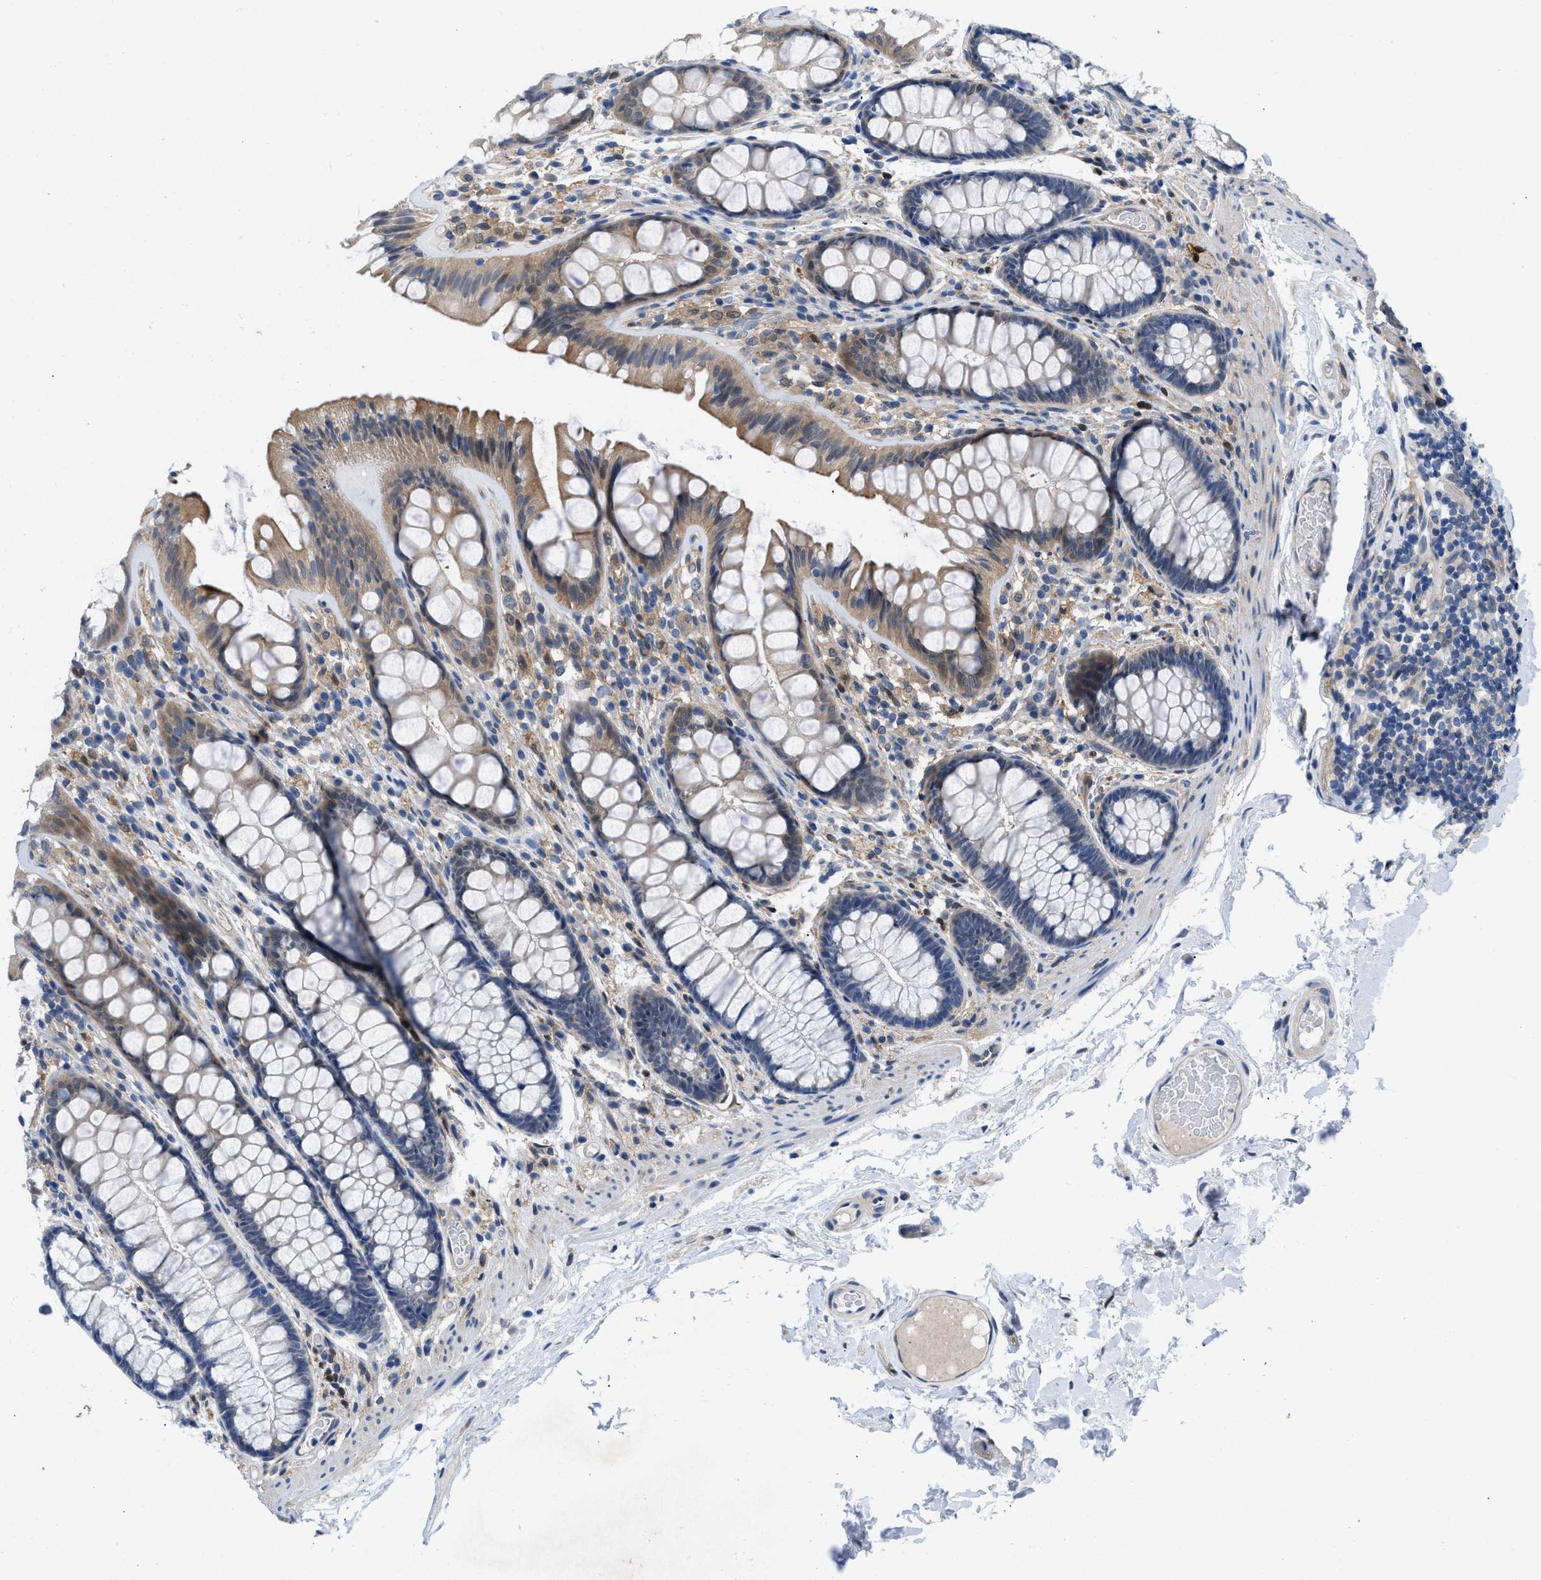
{"staining": {"intensity": "weak", "quantity": ">75%", "location": "cytoplasmic/membranous"}, "tissue": "colon", "cell_type": "Endothelial cells", "image_type": "normal", "snomed": [{"axis": "morphology", "description": "Normal tissue, NOS"}, {"axis": "topography", "description": "Colon"}], "caption": "Brown immunohistochemical staining in normal colon reveals weak cytoplasmic/membranous positivity in approximately >75% of endothelial cells. The staining was performed using DAB to visualize the protein expression in brown, while the nuclei were stained in blue with hematoxylin (Magnification: 20x).", "gene": "CBR1", "patient": {"sex": "female", "age": 56}}